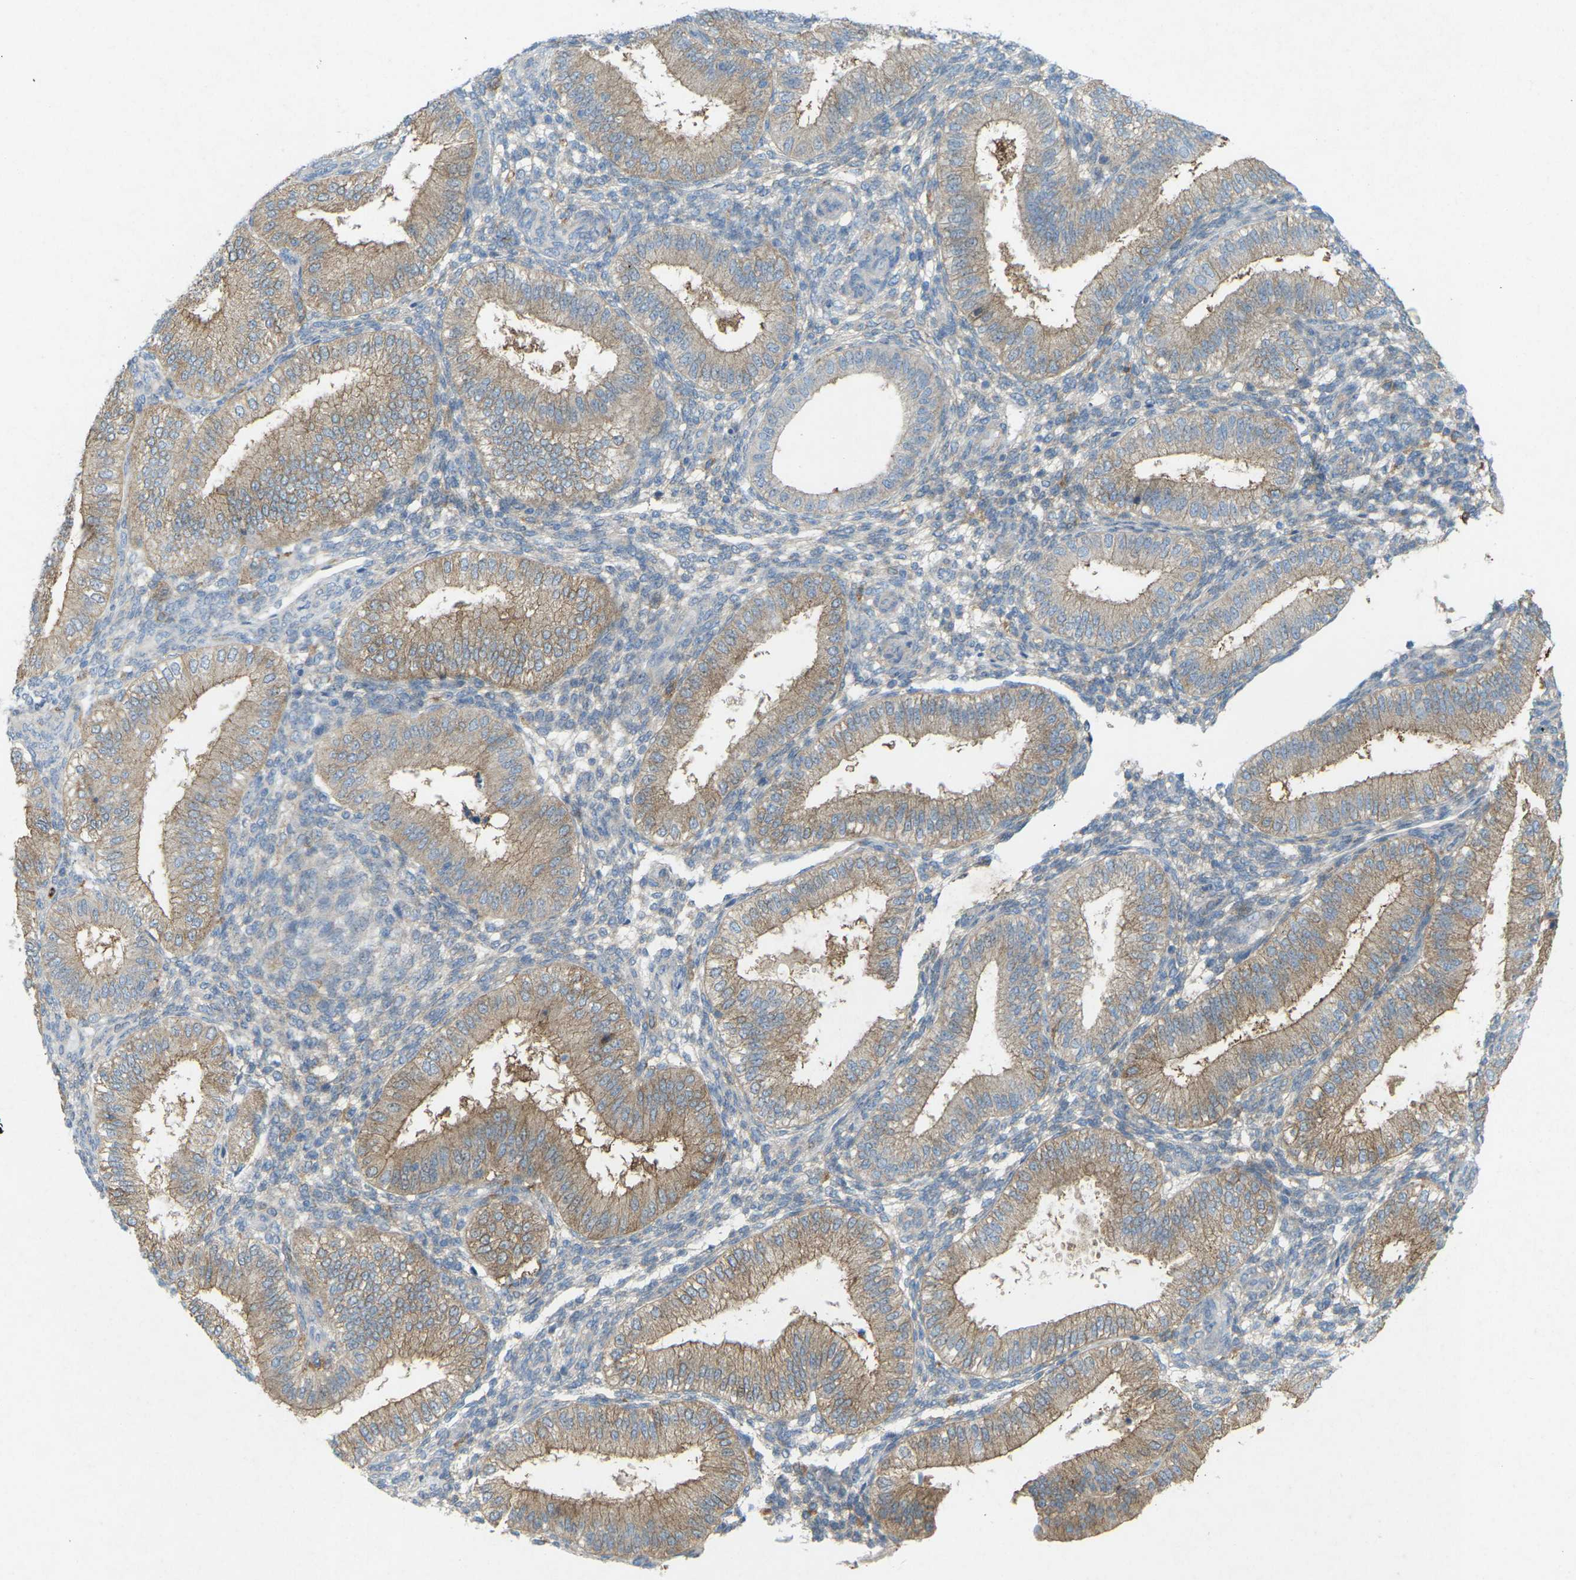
{"staining": {"intensity": "negative", "quantity": "none", "location": "none"}, "tissue": "endometrium", "cell_type": "Cells in endometrial stroma", "image_type": "normal", "snomed": [{"axis": "morphology", "description": "Normal tissue, NOS"}, {"axis": "topography", "description": "Endometrium"}], "caption": "The IHC micrograph has no significant positivity in cells in endometrial stroma of endometrium.", "gene": "STK11", "patient": {"sex": "female", "age": 39}}